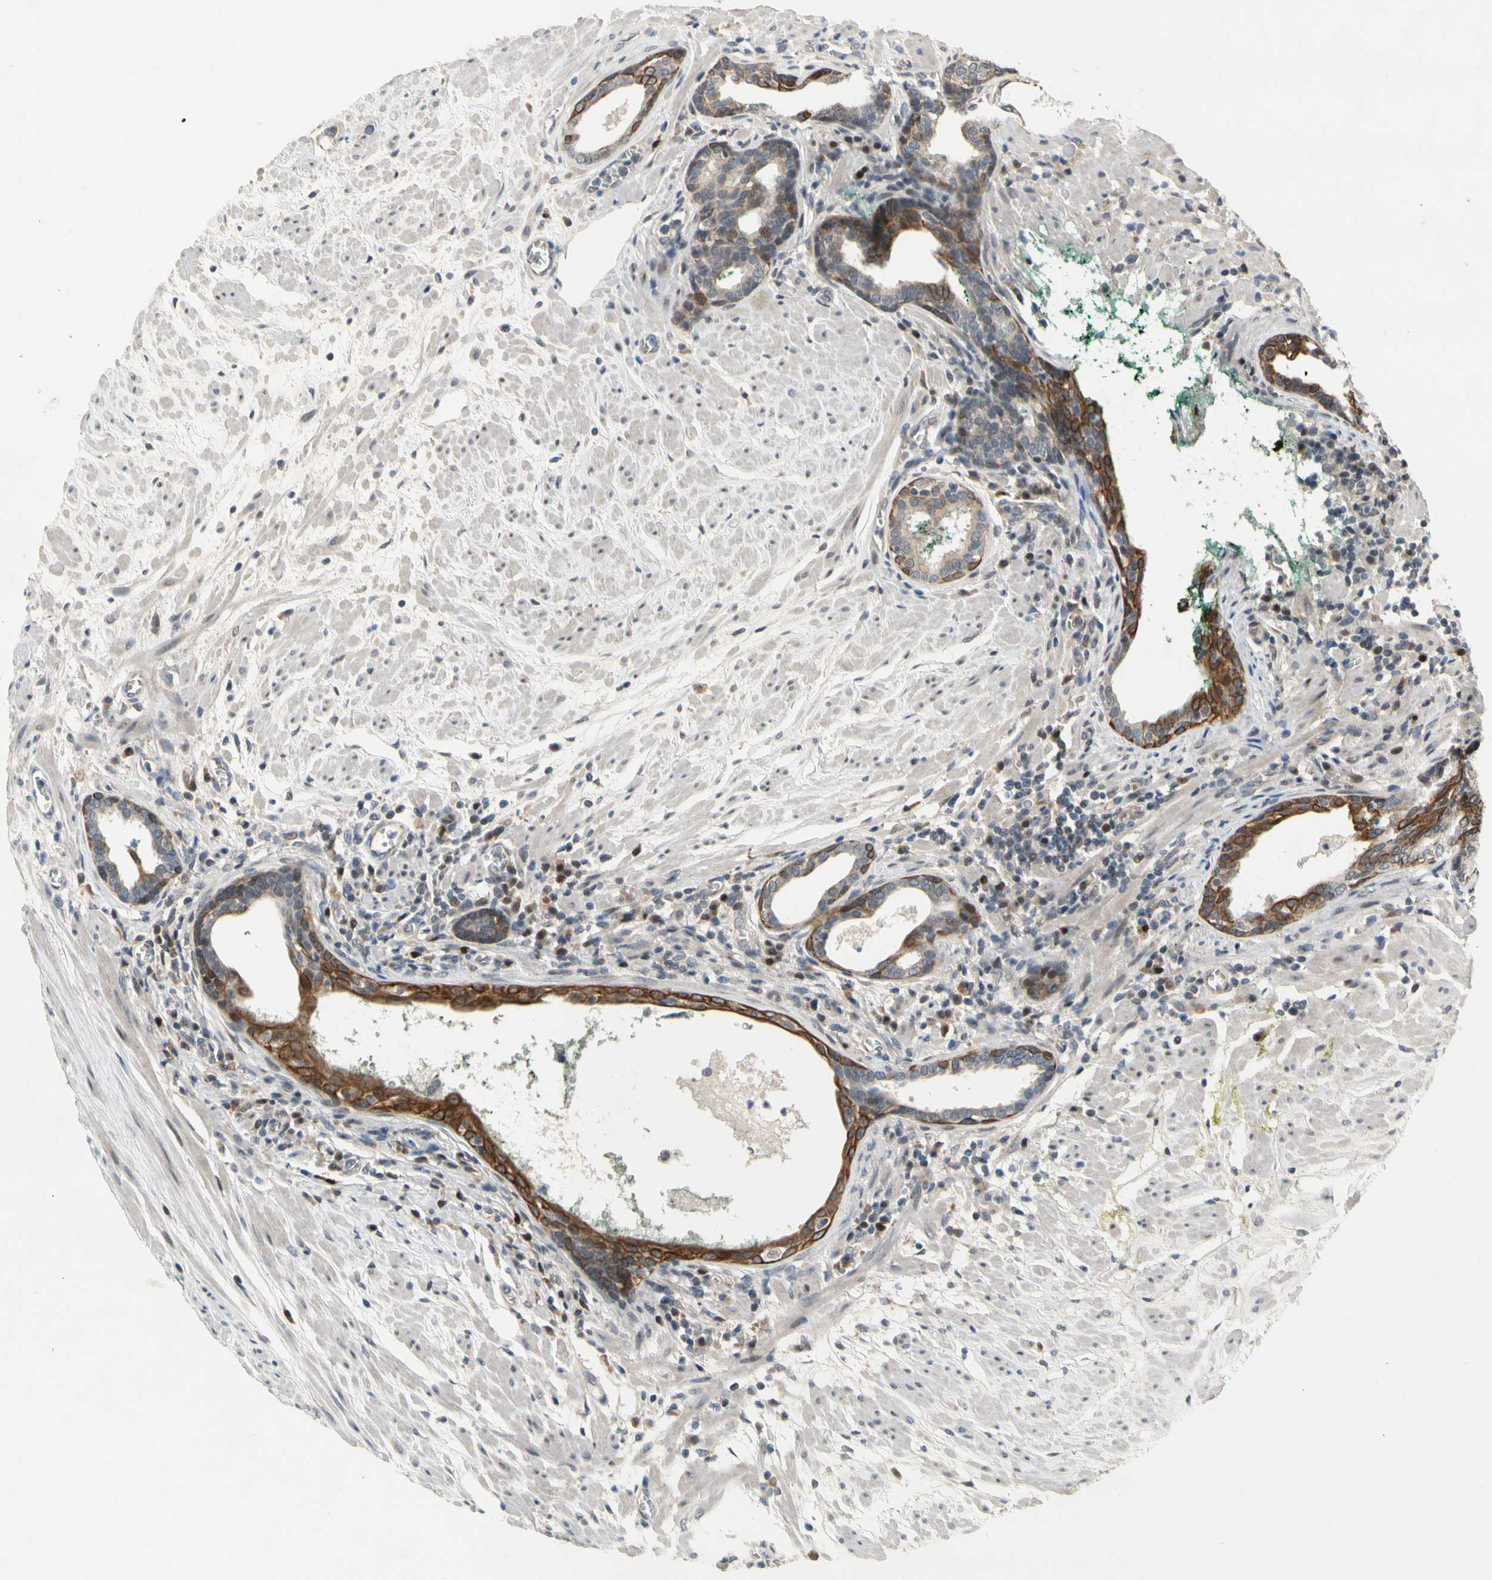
{"staining": {"intensity": "weak", "quantity": ">75%", "location": "cytoplasmic/membranous"}, "tissue": "prostate cancer", "cell_type": "Tumor cells", "image_type": "cancer", "snomed": [{"axis": "morphology", "description": "Adenocarcinoma, Low grade"}, {"axis": "topography", "description": "Prostate"}], "caption": "Immunohistochemistry (IHC) micrograph of prostate cancer stained for a protein (brown), which reveals low levels of weak cytoplasmic/membranous expression in approximately >75% of tumor cells.", "gene": "ZNF184", "patient": {"sex": "male", "age": 57}}